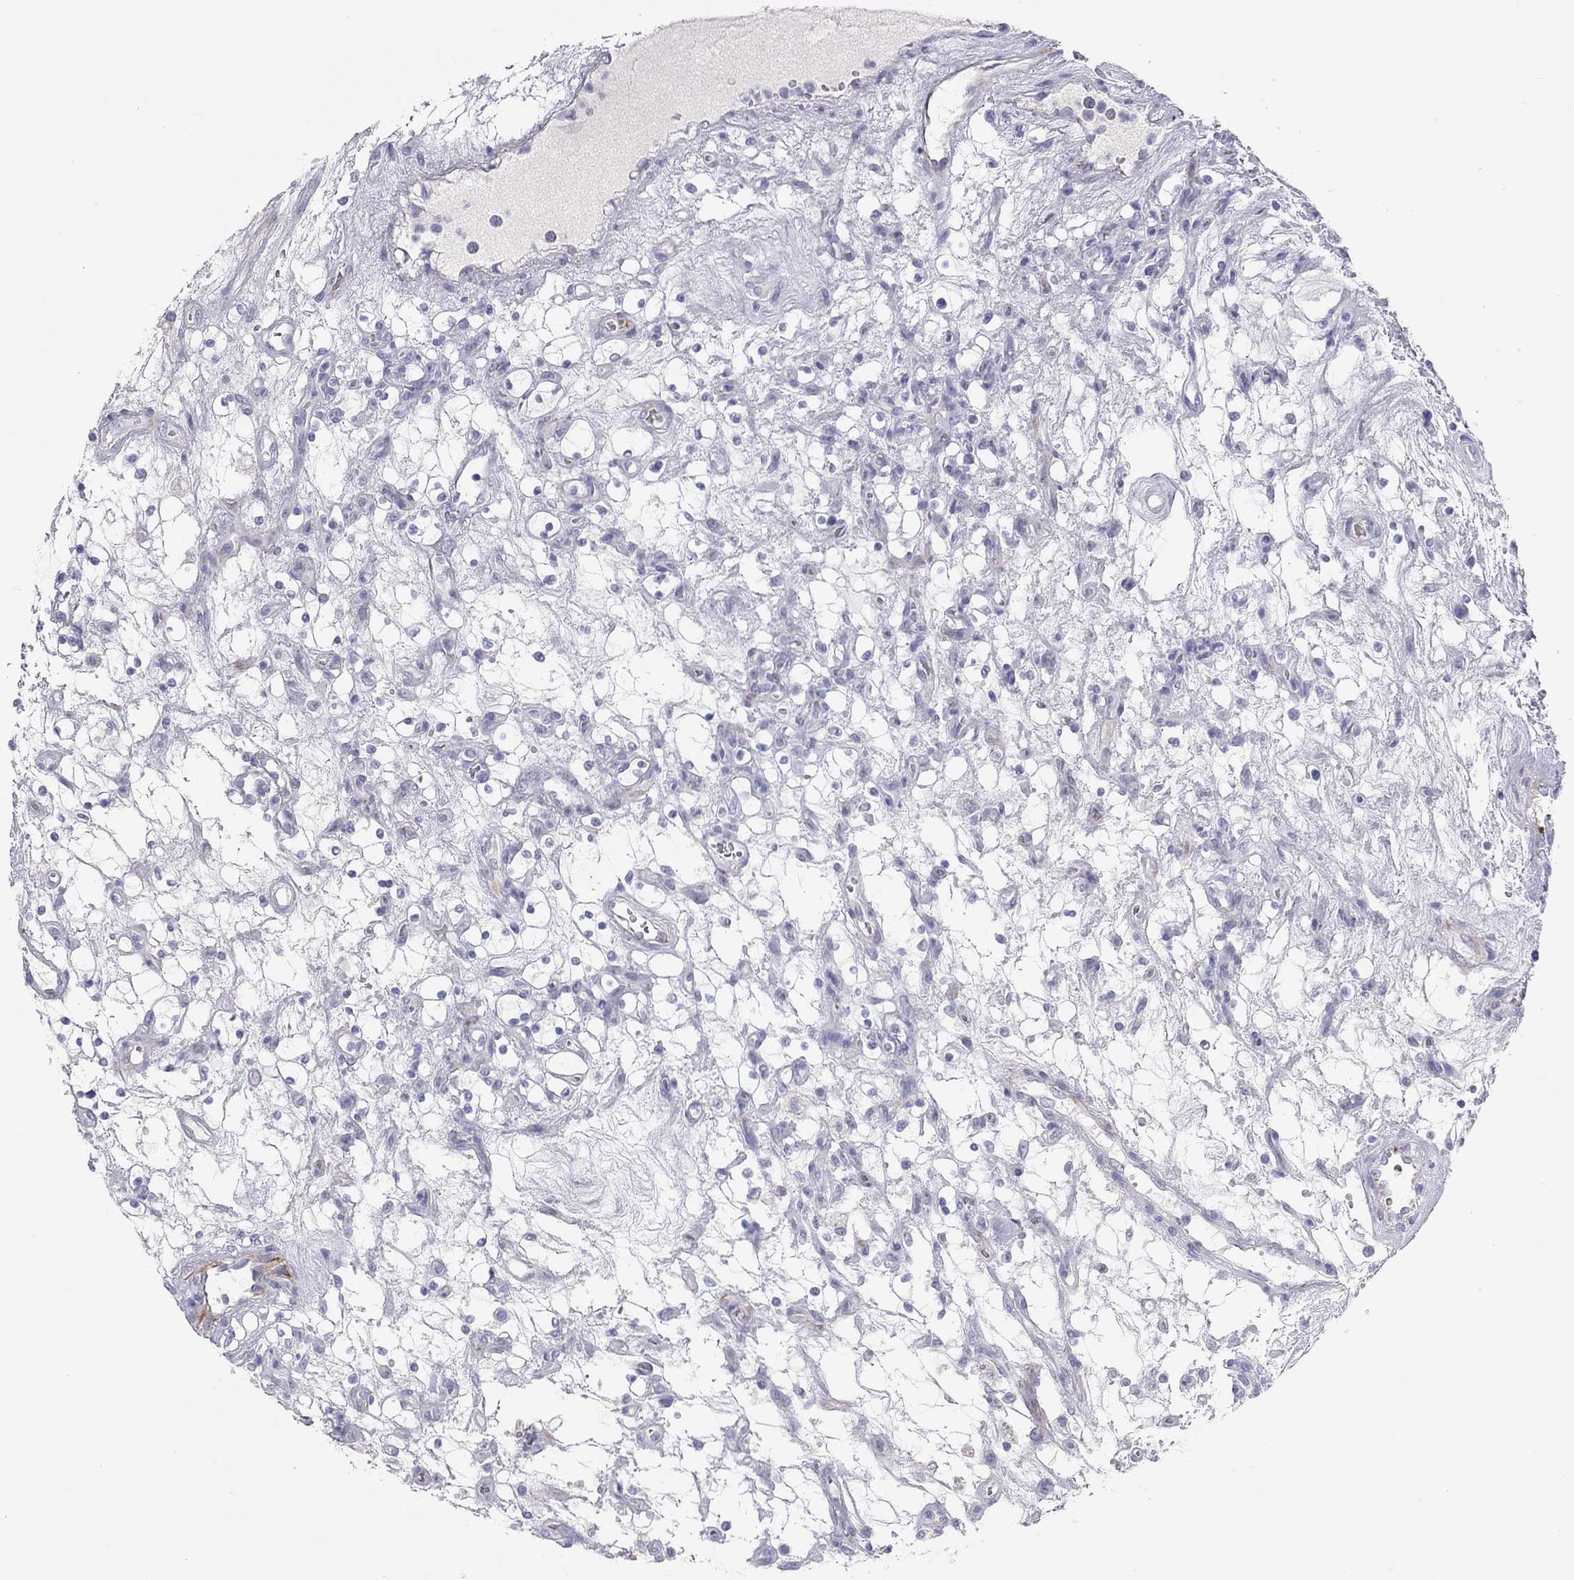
{"staining": {"intensity": "negative", "quantity": "none", "location": "none"}, "tissue": "renal cancer", "cell_type": "Tumor cells", "image_type": "cancer", "snomed": [{"axis": "morphology", "description": "Adenocarcinoma, NOS"}, {"axis": "topography", "description": "Kidney"}], "caption": "Immunohistochemical staining of renal adenocarcinoma exhibits no significant staining in tumor cells.", "gene": "PCDHGC5", "patient": {"sex": "female", "age": 69}}